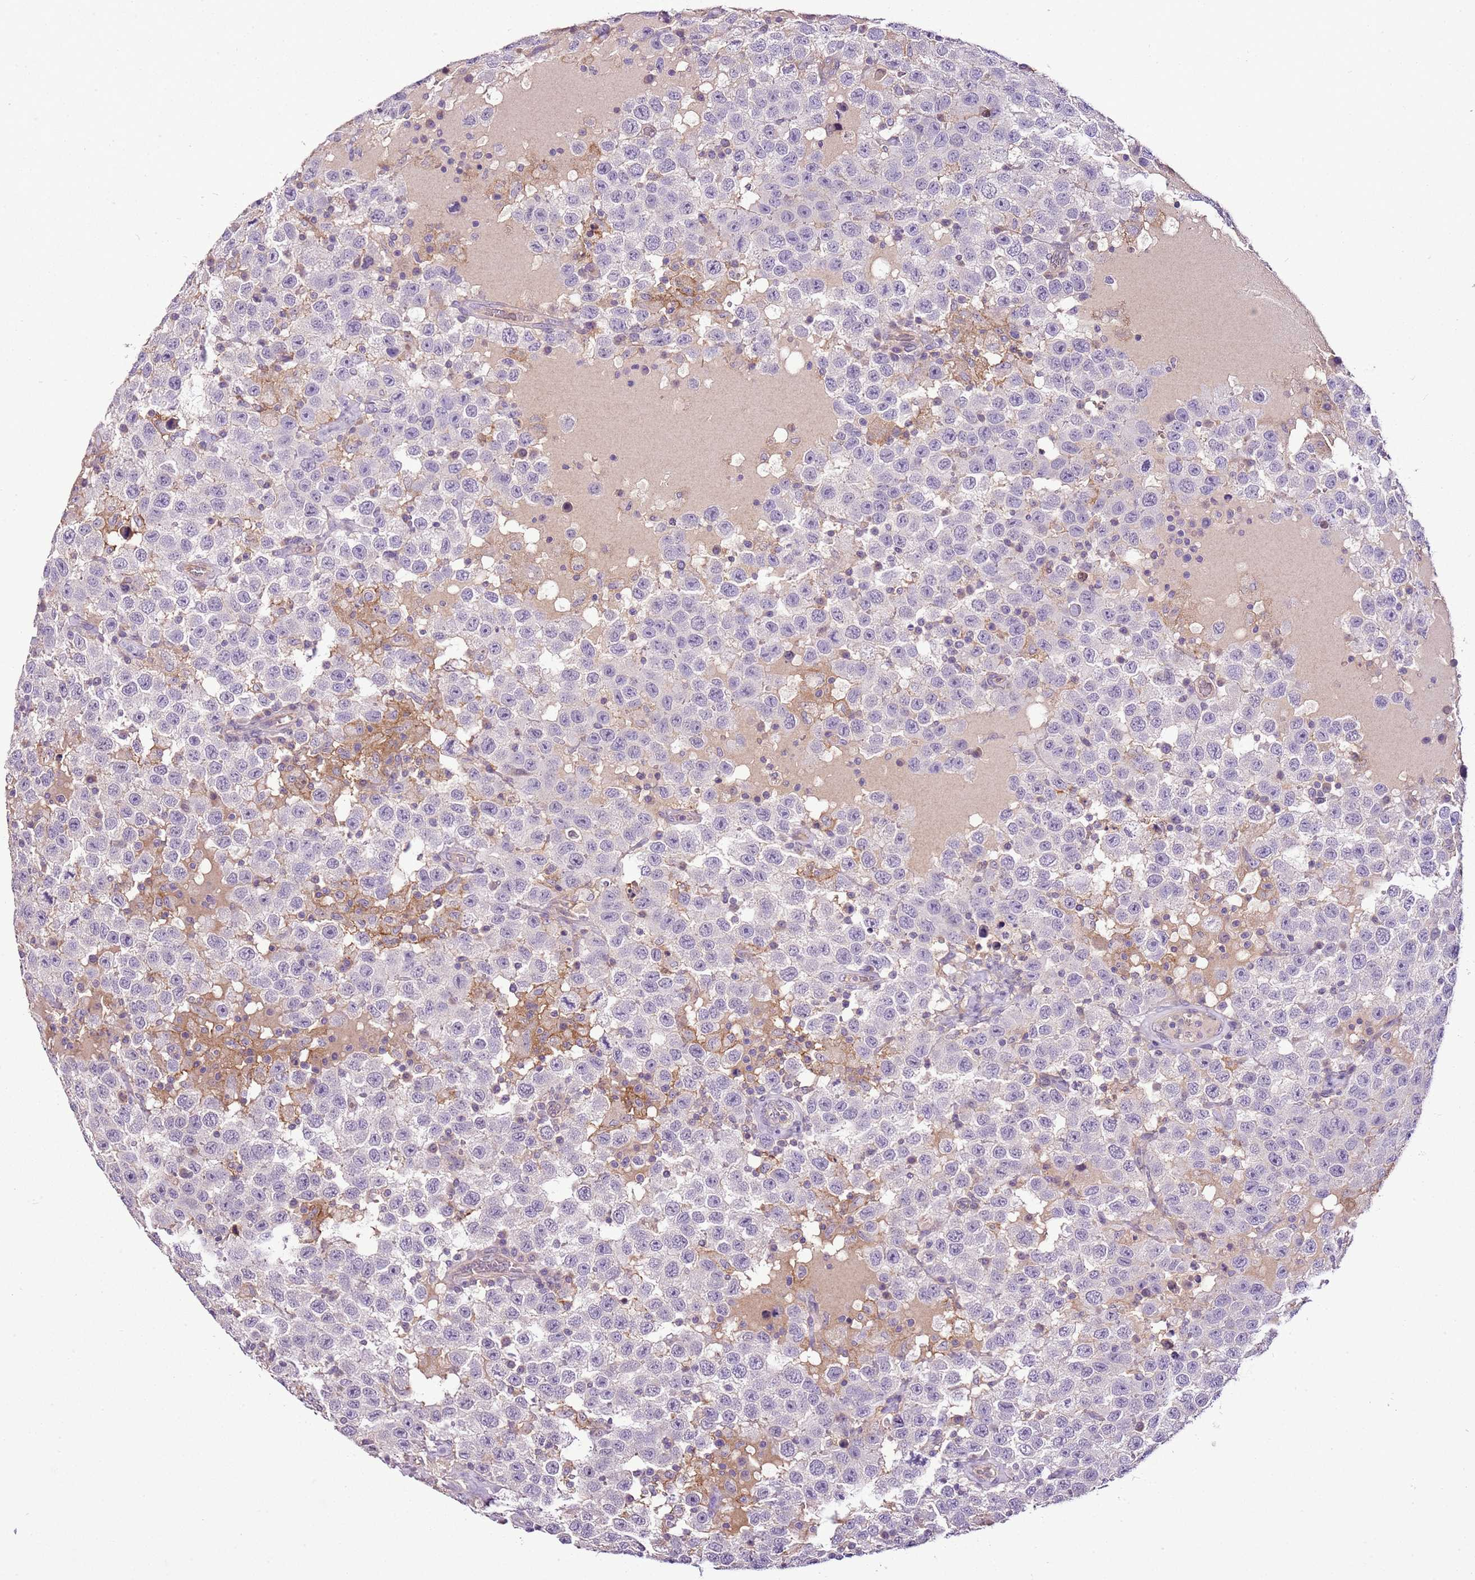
{"staining": {"intensity": "negative", "quantity": "none", "location": "none"}, "tissue": "testis cancer", "cell_type": "Tumor cells", "image_type": "cancer", "snomed": [{"axis": "morphology", "description": "Seminoma, NOS"}, {"axis": "topography", "description": "Testis"}], "caption": "The histopathology image displays no significant staining in tumor cells of testis seminoma.", "gene": "CMKLR1", "patient": {"sex": "male", "age": 41}}